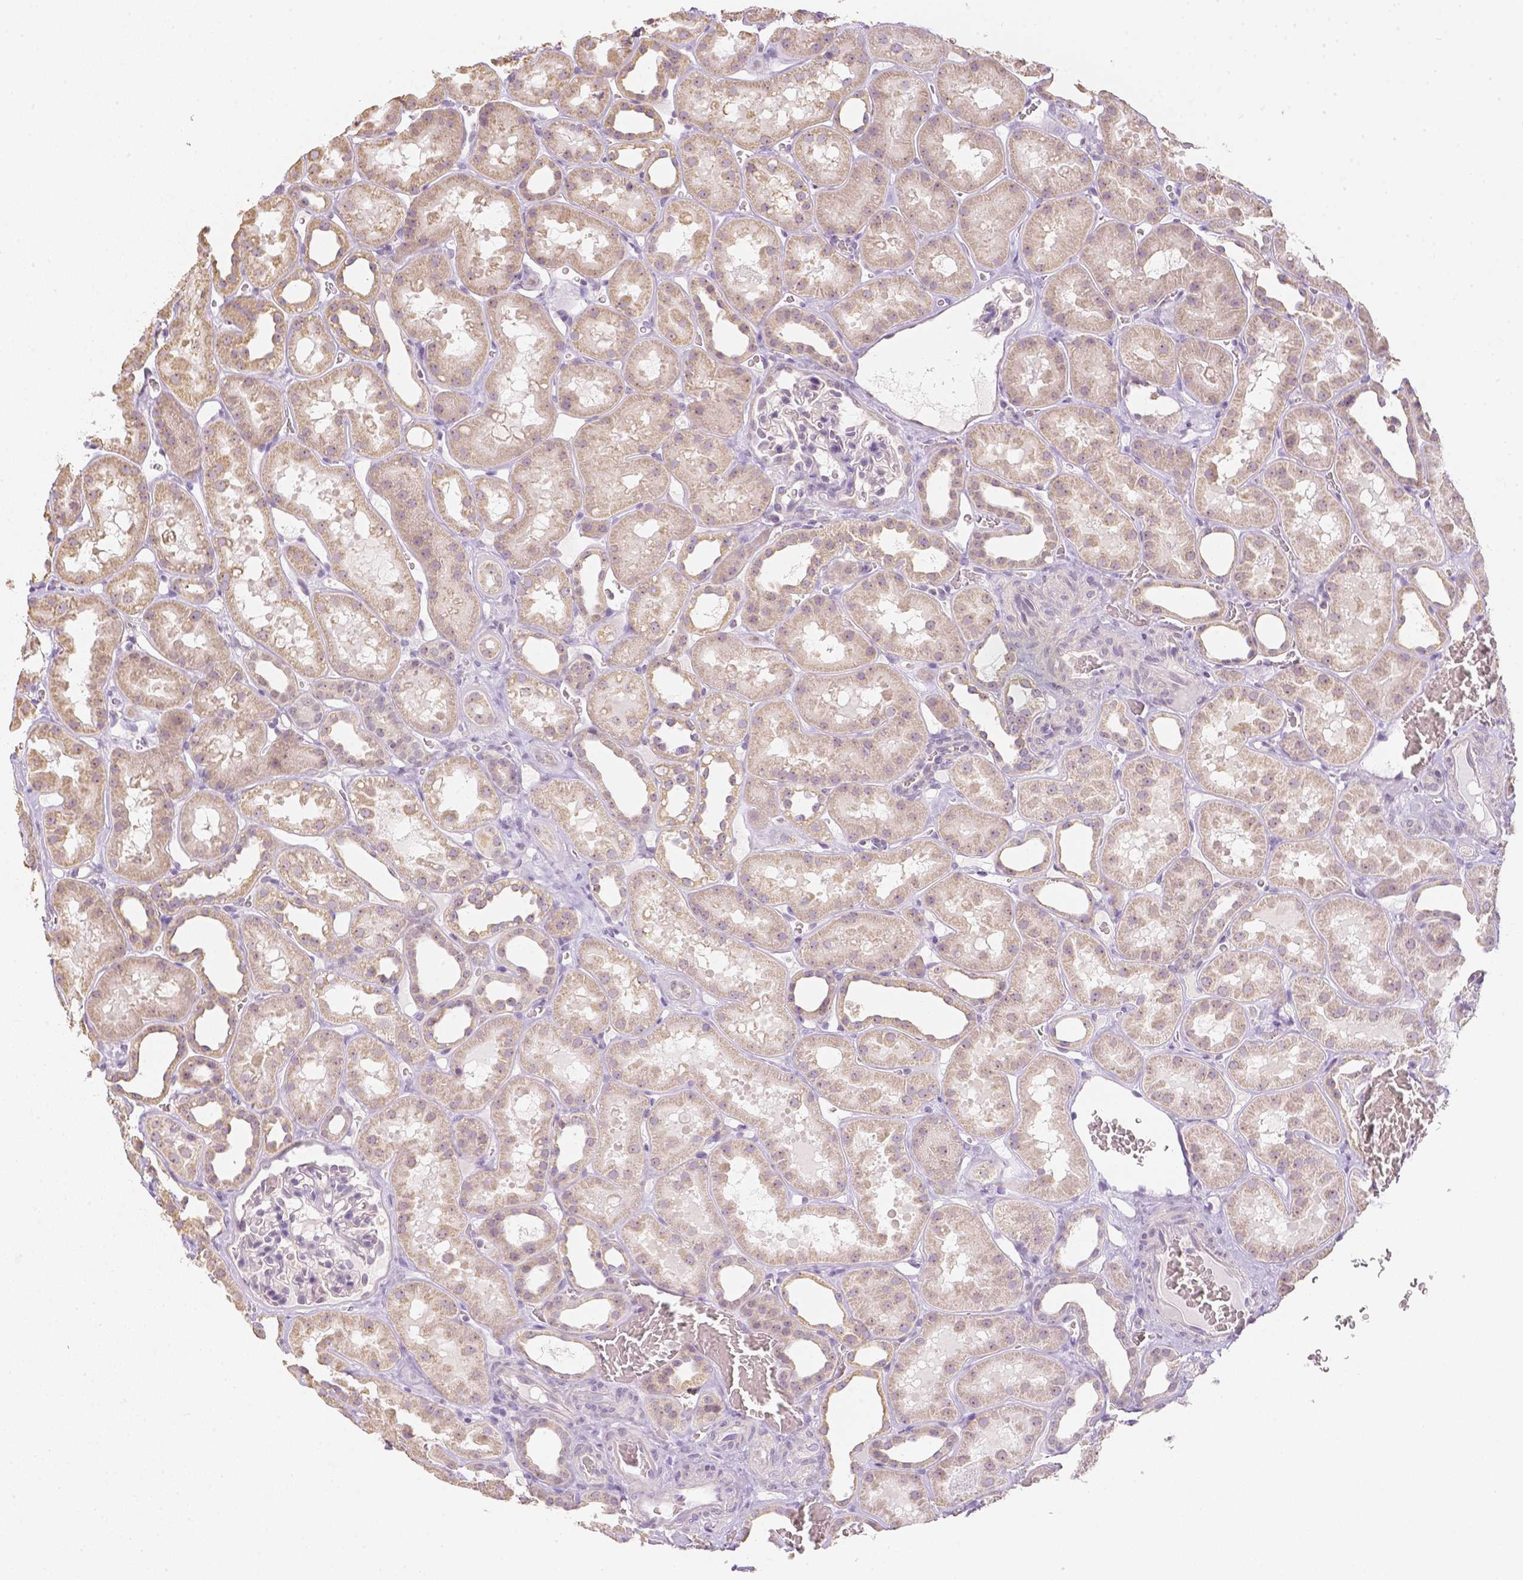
{"staining": {"intensity": "negative", "quantity": "none", "location": "none"}, "tissue": "kidney", "cell_type": "Cells in glomeruli", "image_type": "normal", "snomed": [{"axis": "morphology", "description": "Normal tissue, NOS"}, {"axis": "topography", "description": "Kidney"}], "caption": "The micrograph shows no significant positivity in cells in glomeruli of kidney. (Brightfield microscopy of DAB immunohistochemistry at high magnification).", "gene": "NVL", "patient": {"sex": "female", "age": 41}}